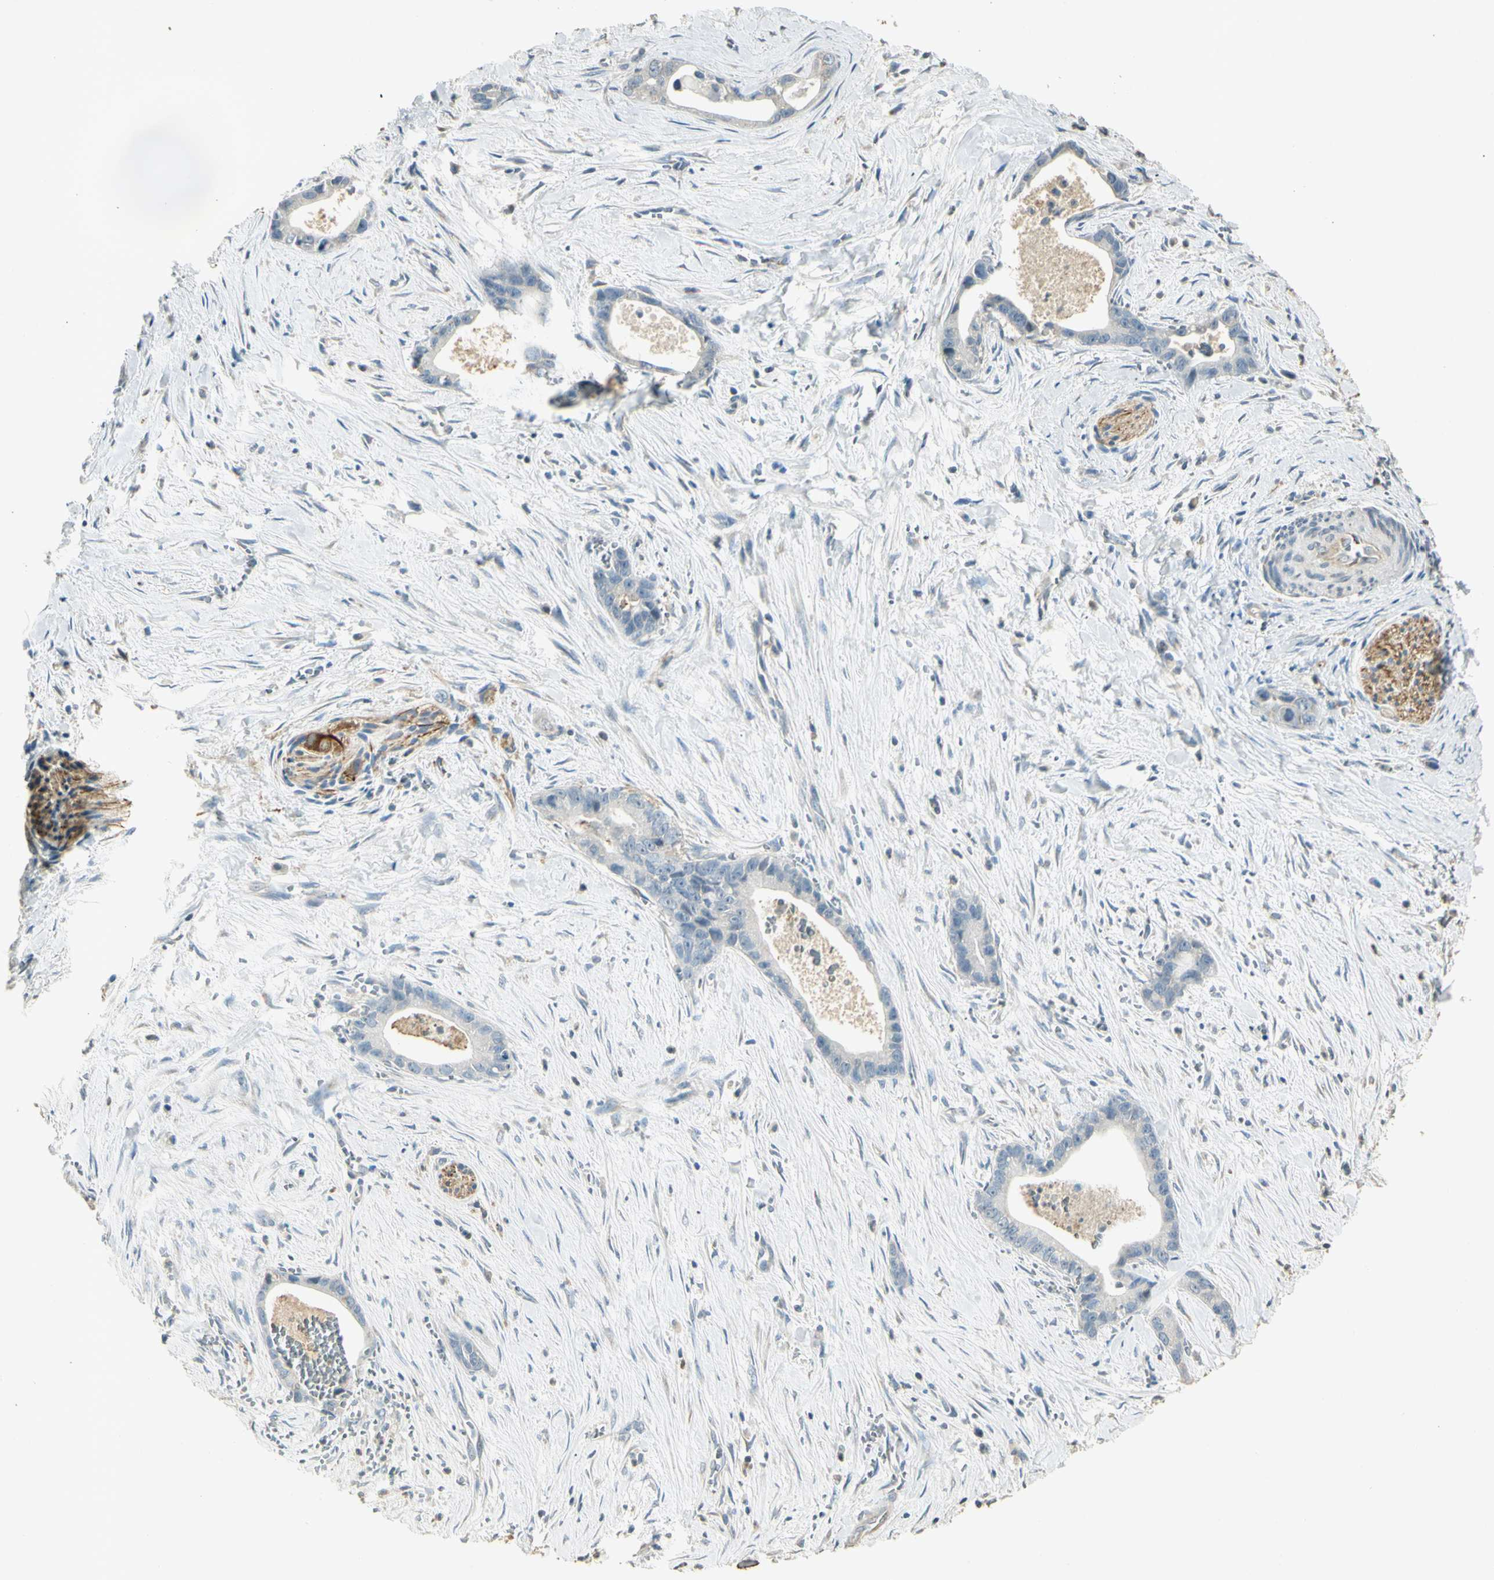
{"staining": {"intensity": "negative", "quantity": "none", "location": "none"}, "tissue": "liver cancer", "cell_type": "Tumor cells", "image_type": "cancer", "snomed": [{"axis": "morphology", "description": "Cholangiocarcinoma"}, {"axis": "topography", "description": "Liver"}], "caption": "Immunohistochemical staining of human liver cancer exhibits no significant expression in tumor cells.", "gene": "UXS1", "patient": {"sex": "female", "age": 55}}